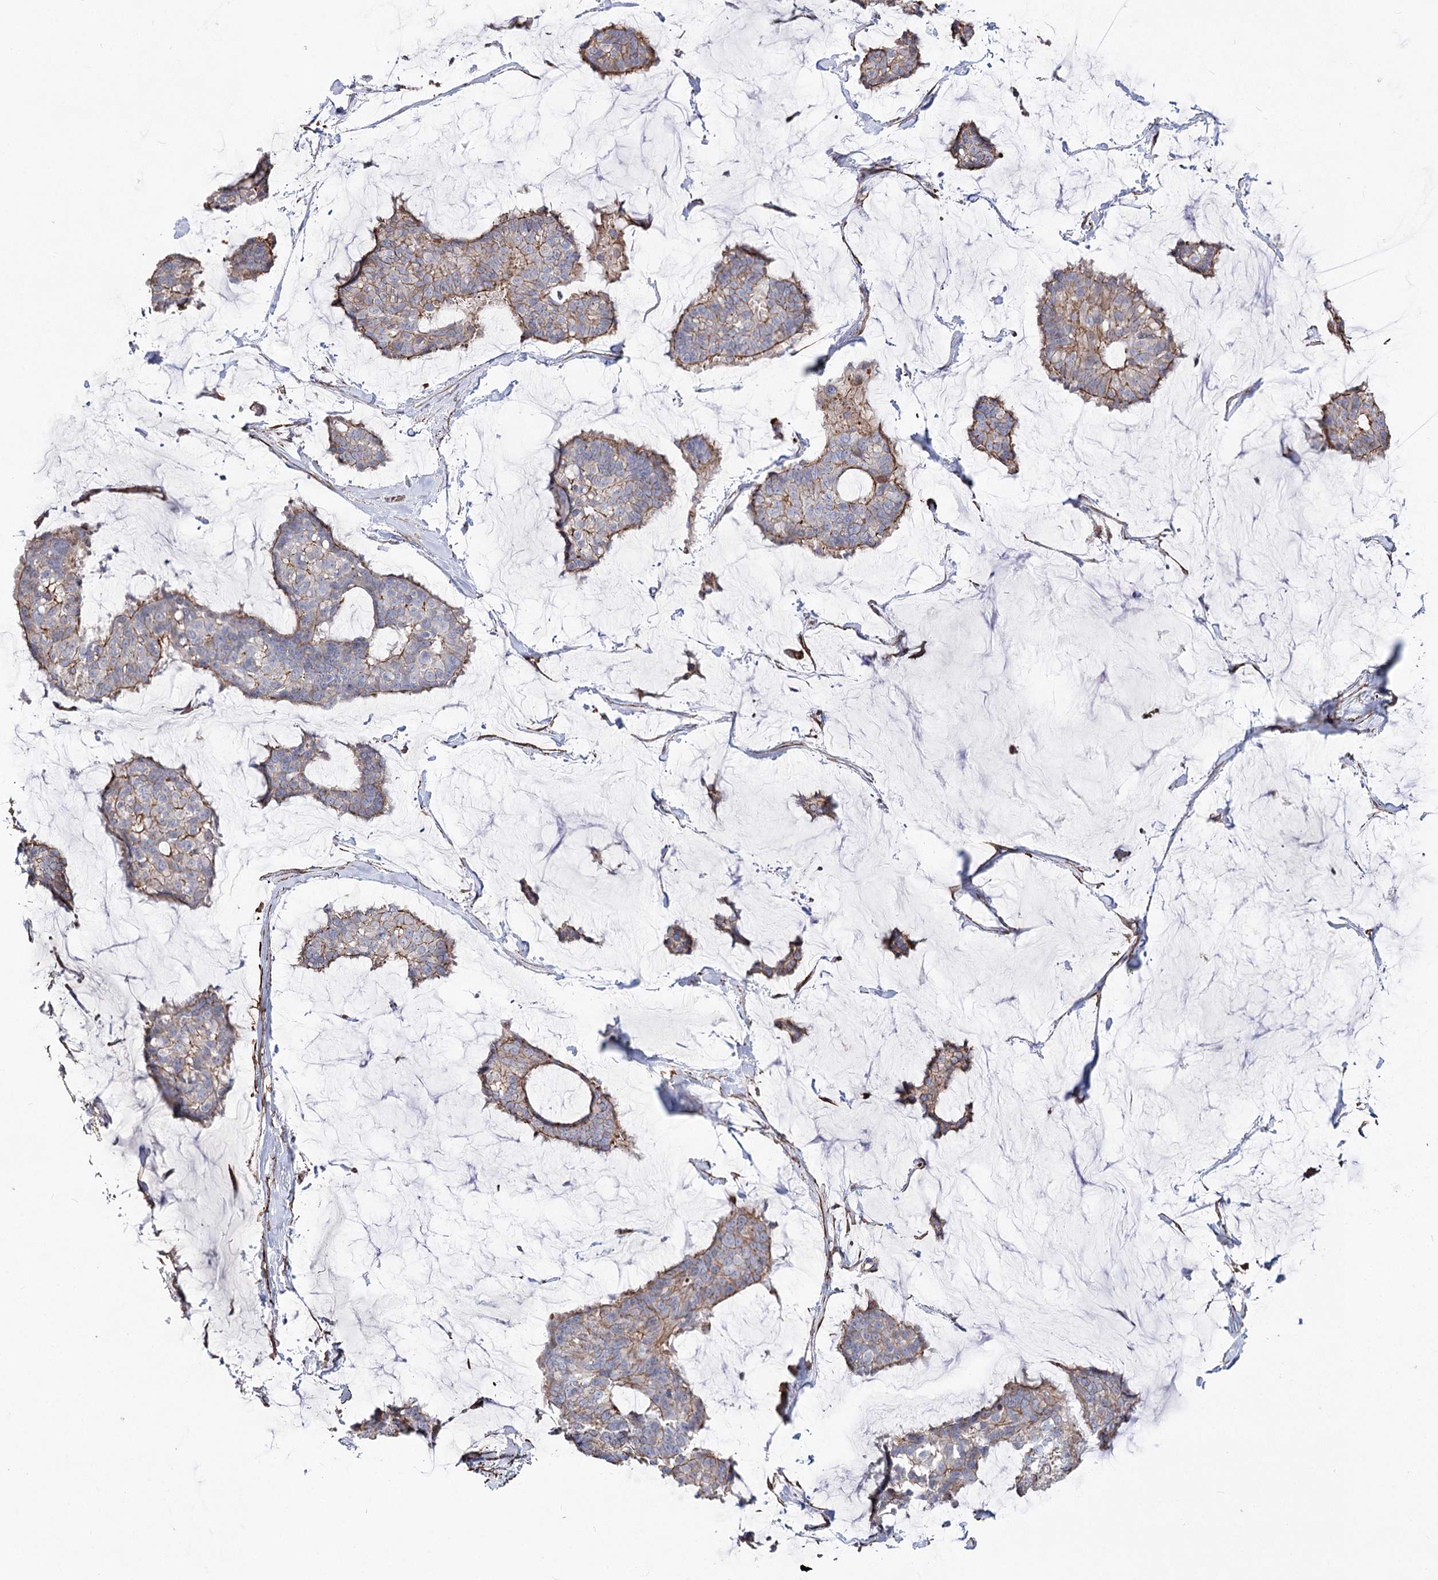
{"staining": {"intensity": "moderate", "quantity": "25%-75%", "location": "cytoplasmic/membranous"}, "tissue": "breast cancer", "cell_type": "Tumor cells", "image_type": "cancer", "snomed": [{"axis": "morphology", "description": "Duct carcinoma"}, {"axis": "topography", "description": "Breast"}], "caption": "Protein staining exhibits moderate cytoplasmic/membranous positivity in approximately 25%-75% of tumor cells in breast cancer. (DAB IHC with brightfield microscopy, high magnification).", "gene": "ARHGAP20", "patient": {"sex": "female", "age": 93}}